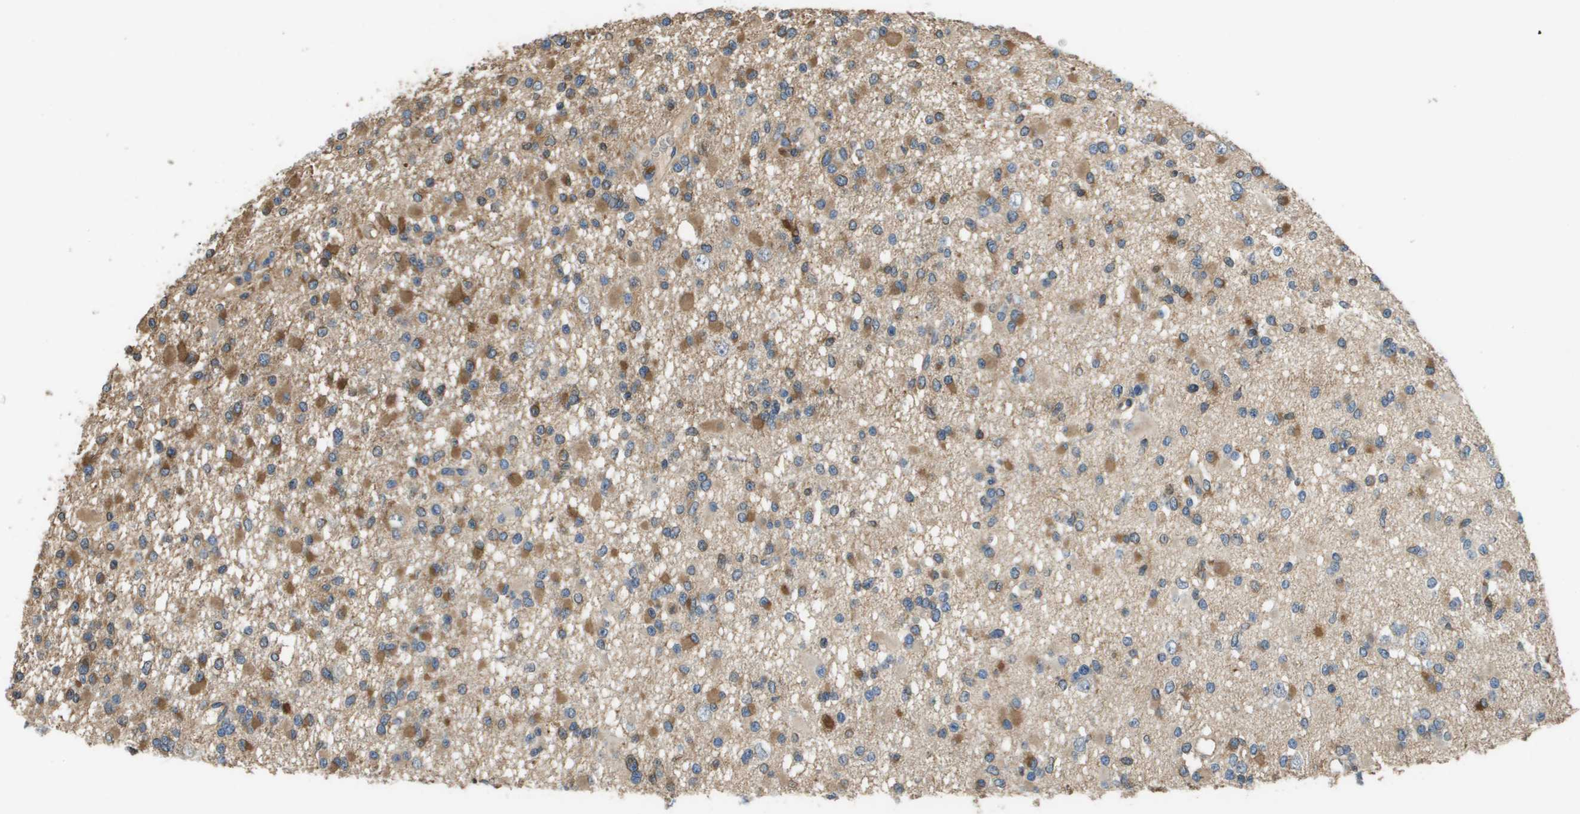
{"staining": {"intensity": "moderate", "quantity": ">75%", "location": "cytoplasmic/membranous"}, "tissue": "glioma", "cell_type": "Tumor cells", "image_type": "cancer", "snomed": [{"axis": "morphology", "description": "Glioma, malignant, Low grade"}, {"axis": "topography", "description": "Brain"}], "caption": "This photomicrograph displays immunohistochemistry staining of human malignant glioma (low-grade), with medium moderate cytoplasmic/membranous staining in about >75% of tumor cells.", "gene": "SAMSN1", "patient": {"sex": "female", "age": 22}}